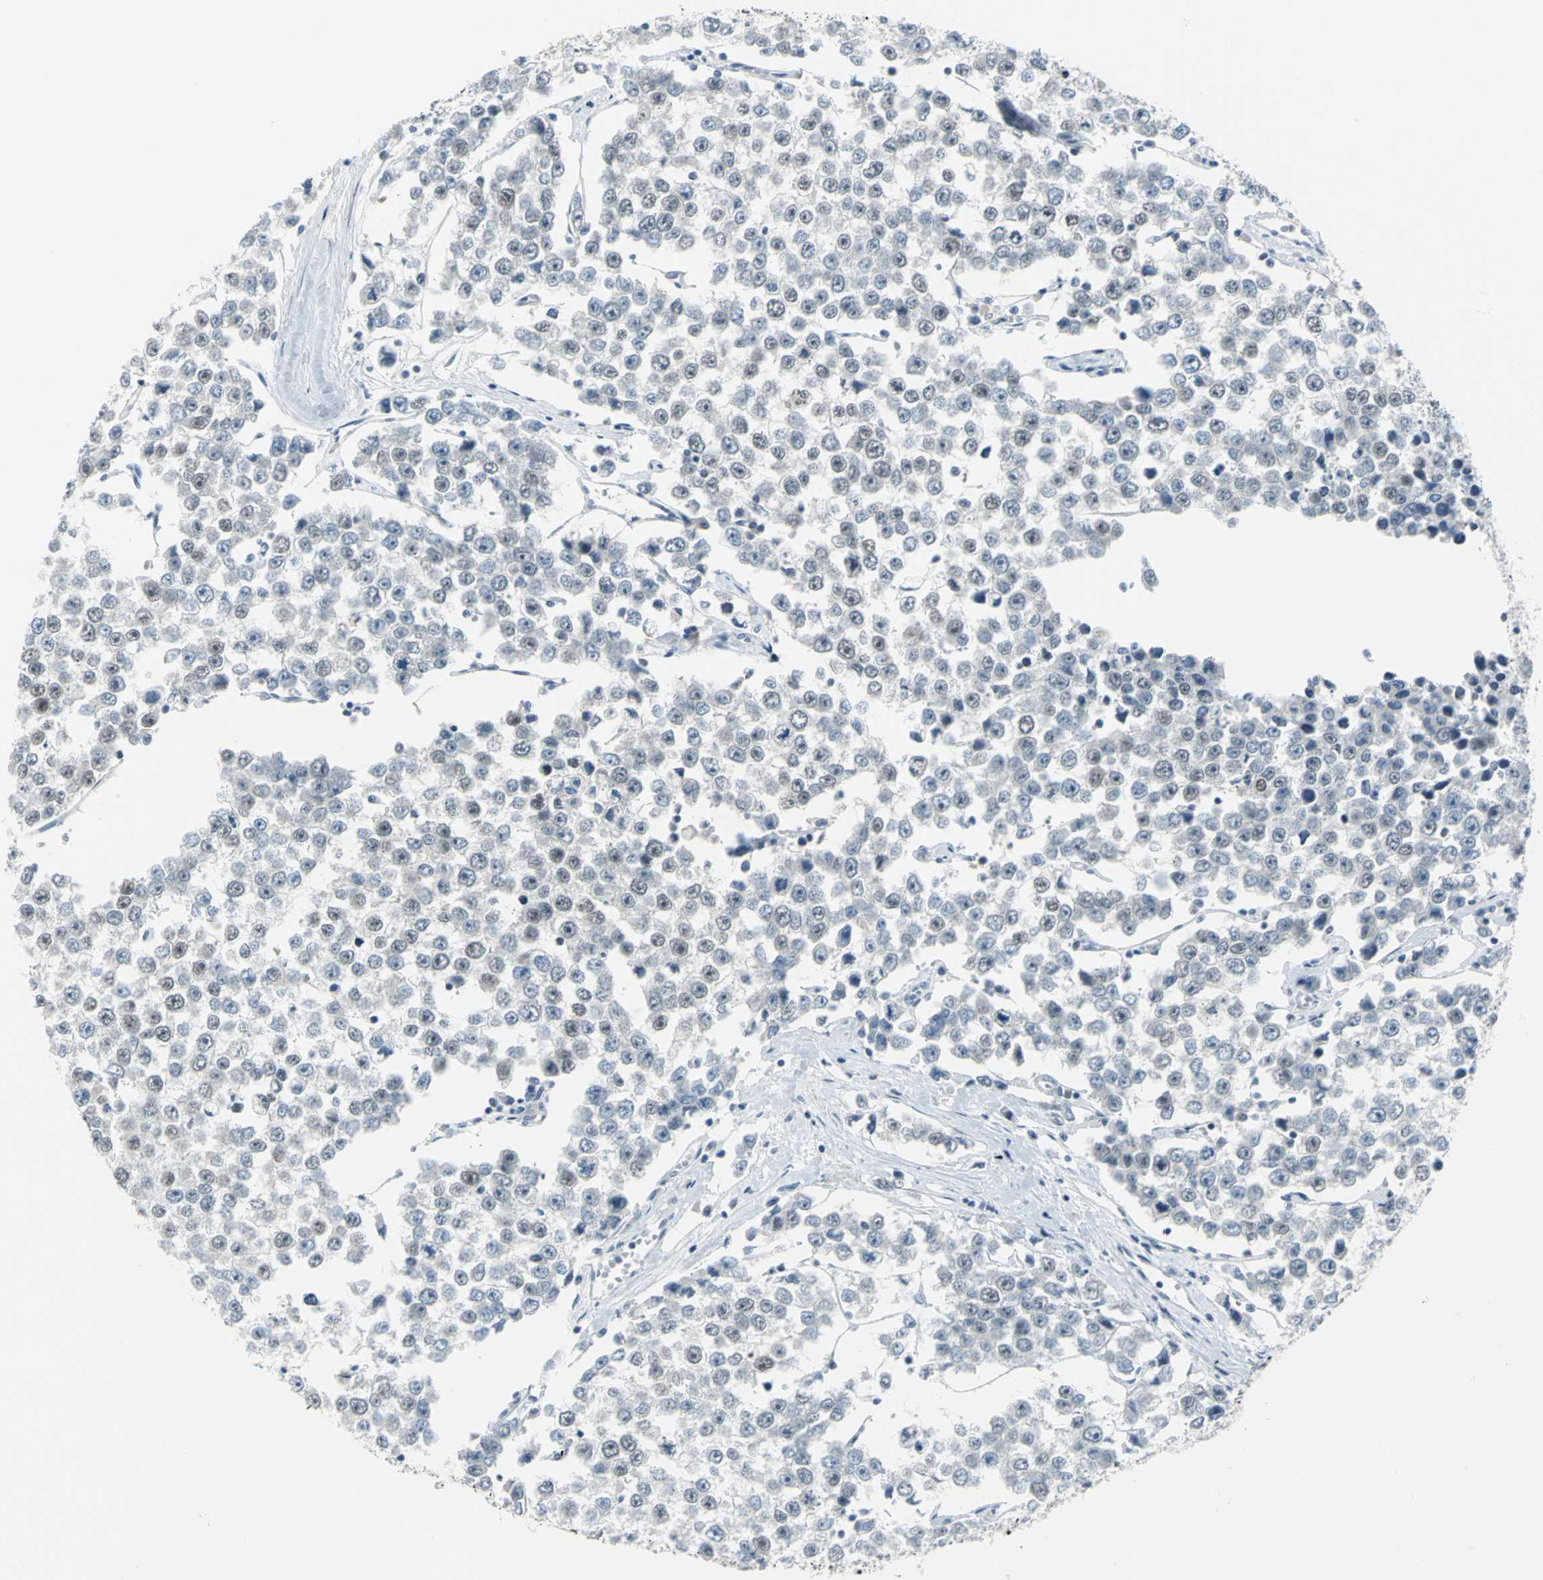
{"staining": {"intensity": "weak", "quantity": ">75%", "location": "nuclear"}, "tissue": "testis cancer", "cell_type": "Tumor cells", "image_type": "cancer", "snomed": [{"axis": "morphology", "description": "Seminoma, NOS"}, {"axis": "morphology", "description": "Carcinoma, Embryonal, NOS"}, {"axis": "topography", "description": "Testis"}], "caption": "This photomicrograph demonstrates embryonal carcinoma (testis) stained with IHC to label a protein in brown. The nuclear of tumor cells show weak positivity for the protein. Nuclei are counter-stained blue.", "gene": "MYBBP1A", "patient": {"sex": "male", "age": 52}}